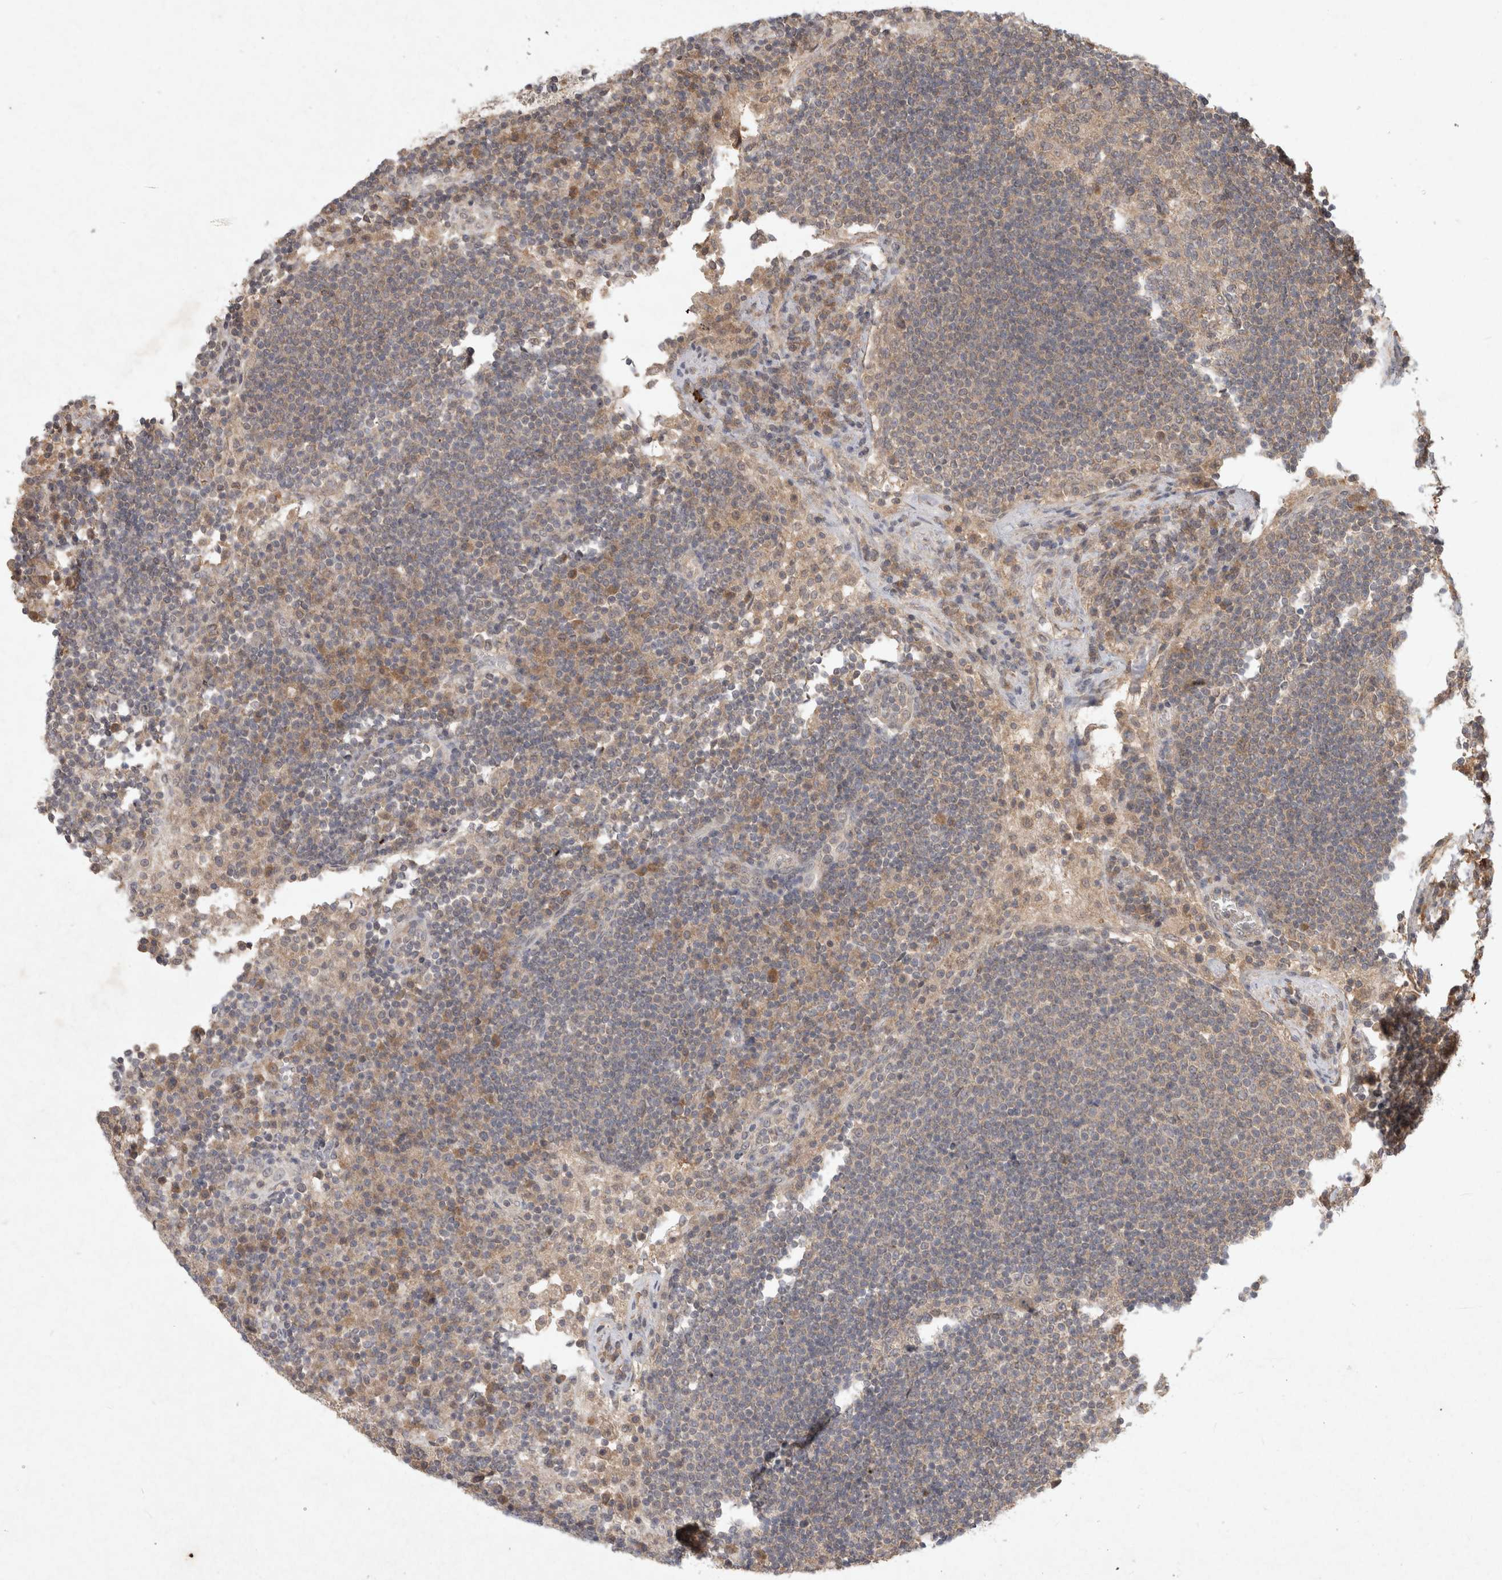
{"staining": {"intensity": "weak", "quantity": "25%-75%", "location": "cytoplasmic/membranous"}, "tissue": "lymph node", "cell_type": "Germinal center cells", "image_type": "normal", "snomed": [{"axis": "morphology", "description": "Normal tissue, NOS"}, {"axis": "topography", "description": "Lymph node"}], "caption": "An image of lymph node stained for a protein exhibits weak cytoplasmic/membranous brown staining in germinal center cells.", "gene": "LOXL2", "patient": {"sex": "female", "age": 53}}